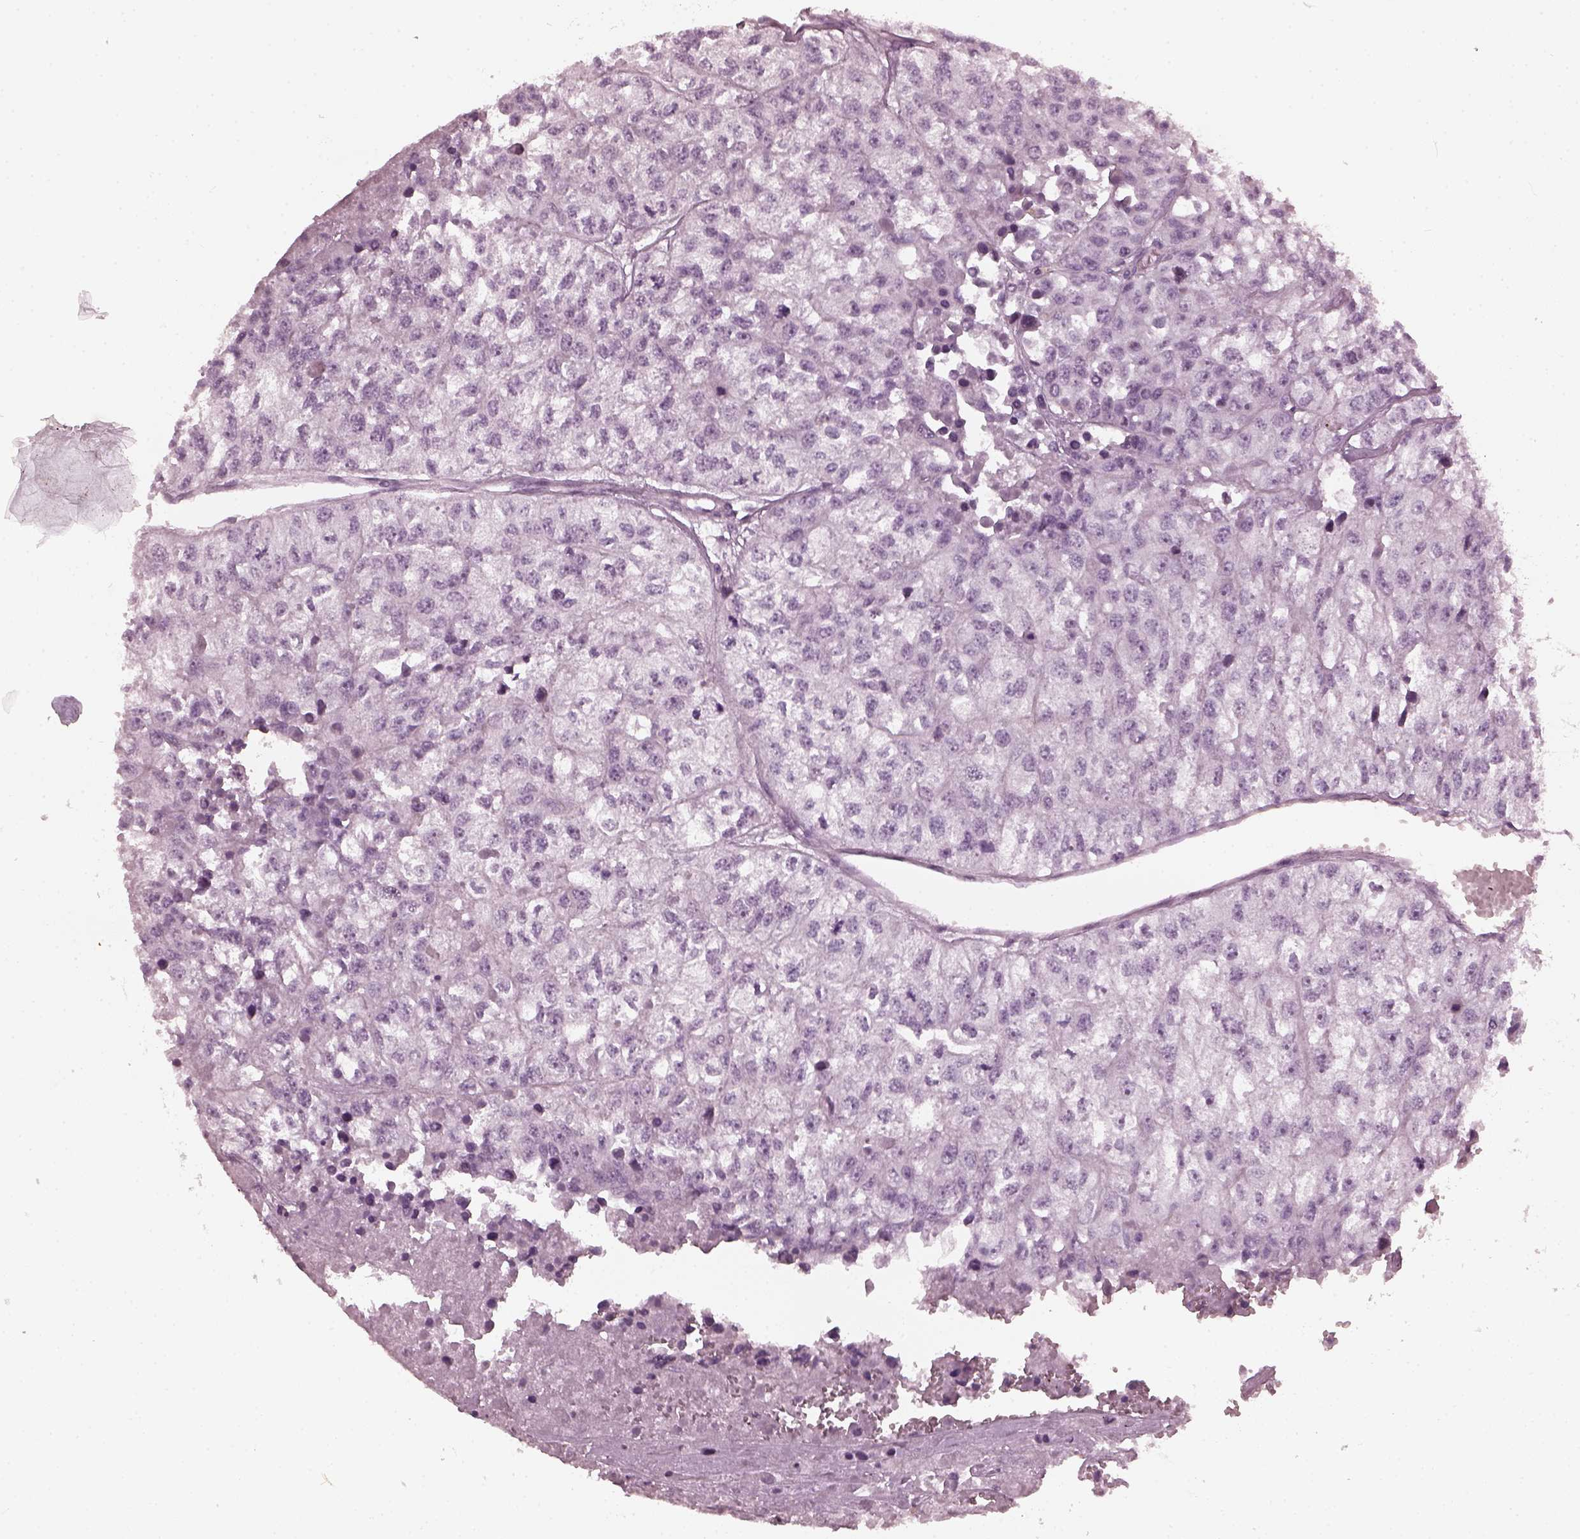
{"staining": {"intensity": "negative", "quantity": "none", "location": "none"}, "tissue": "renal cancer", "cell_type": "Tumor cells", "image_type": "cancer", "snomed": [{"axis": "morphology", "description": "Adenocarcinoma, NOS"}, {"axis": "topography", "description": "Kidney"}], "caption": "DAB immunohistochemical staining of renal cancer reveals no significant positivity in tumor cells.", "gene": "CCDC170", "patient": {"sex": "male", "age": 56}}